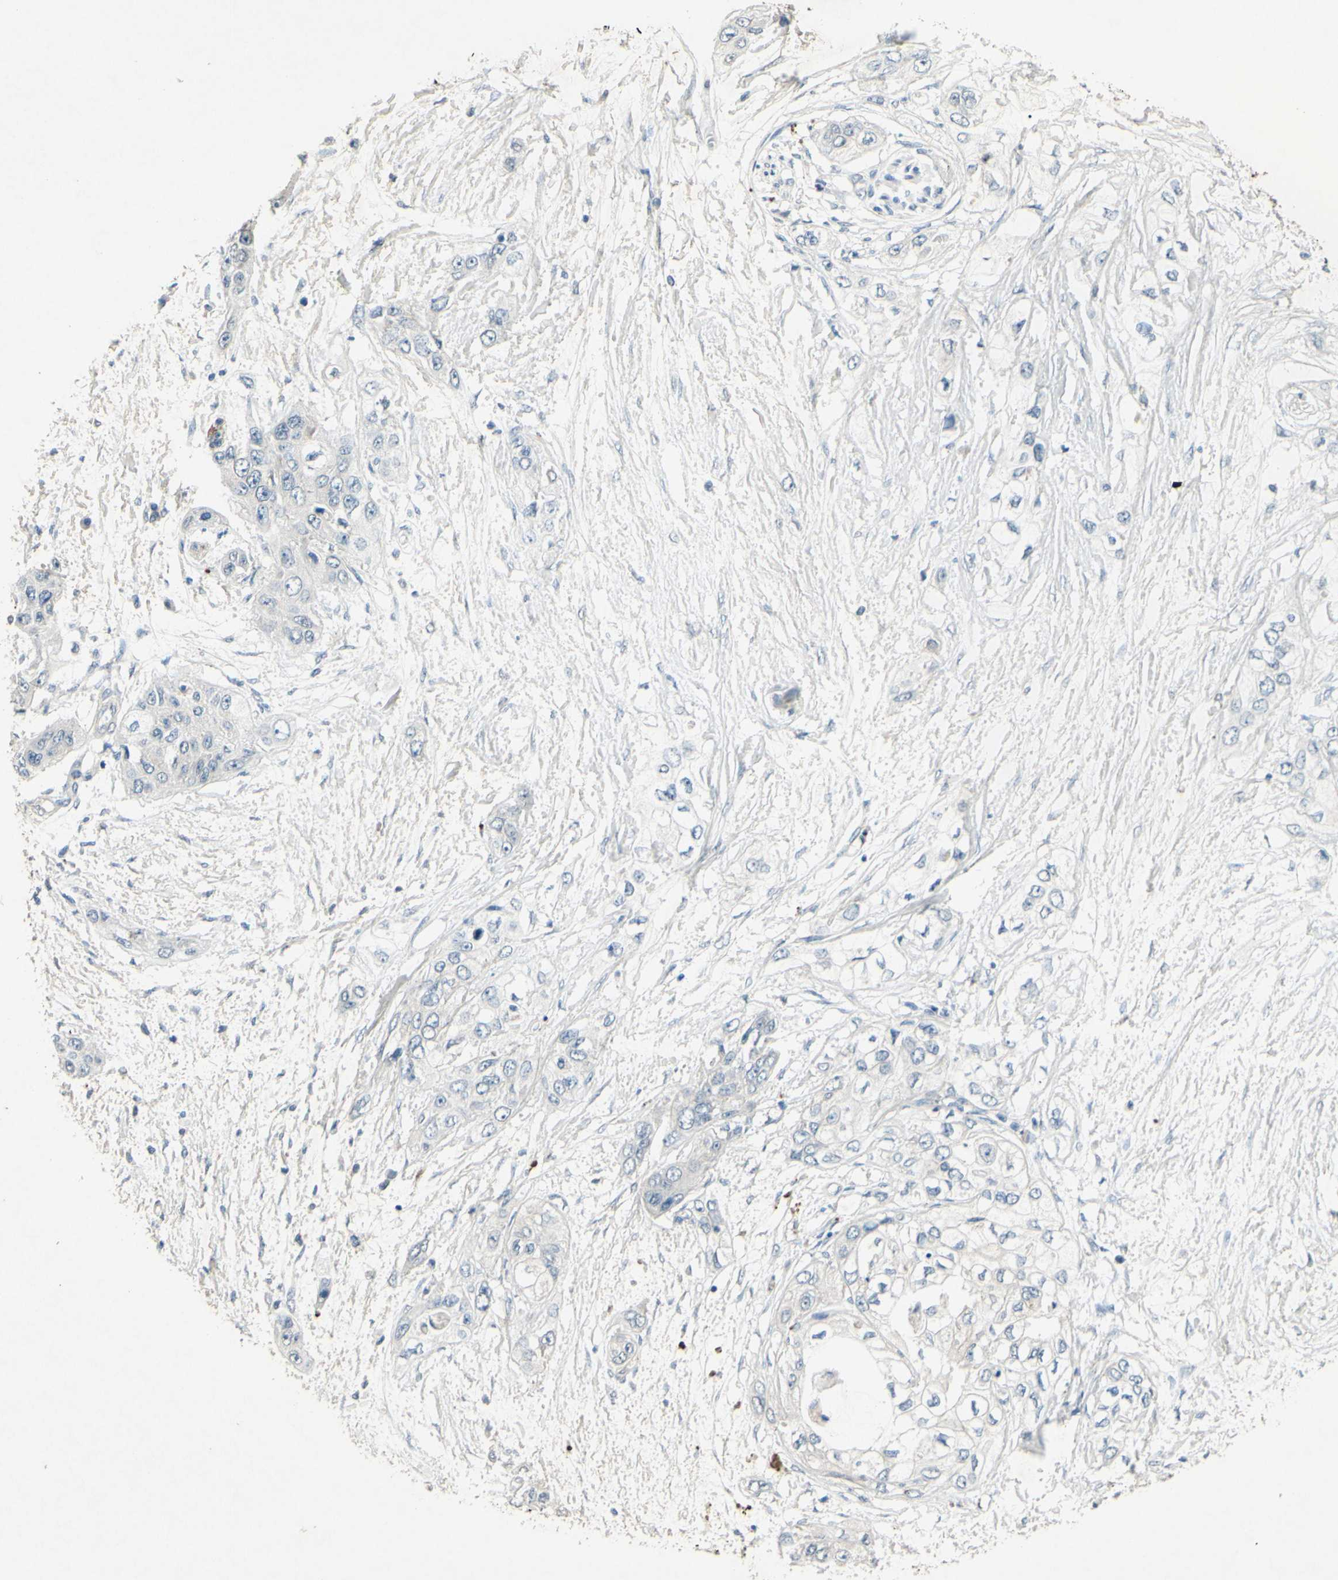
{"staining": {"intensity": "negative", "quantity": "none", "location": "none"}, "tissue": "pancreatic cancer", "cell_type": "Tumor cells", "image_type": "cancer", "snomed": [{"axis": "morphology", "description": "Adenocarcinoma, NOS"}, {"axis": "topography", "description": "Pancreas"}], "caption": "Tumor cells show no significant protein expression in pancreatic cancer.", "gene": "TIMM21", "patient": {"sex": "female", "age": 70}}